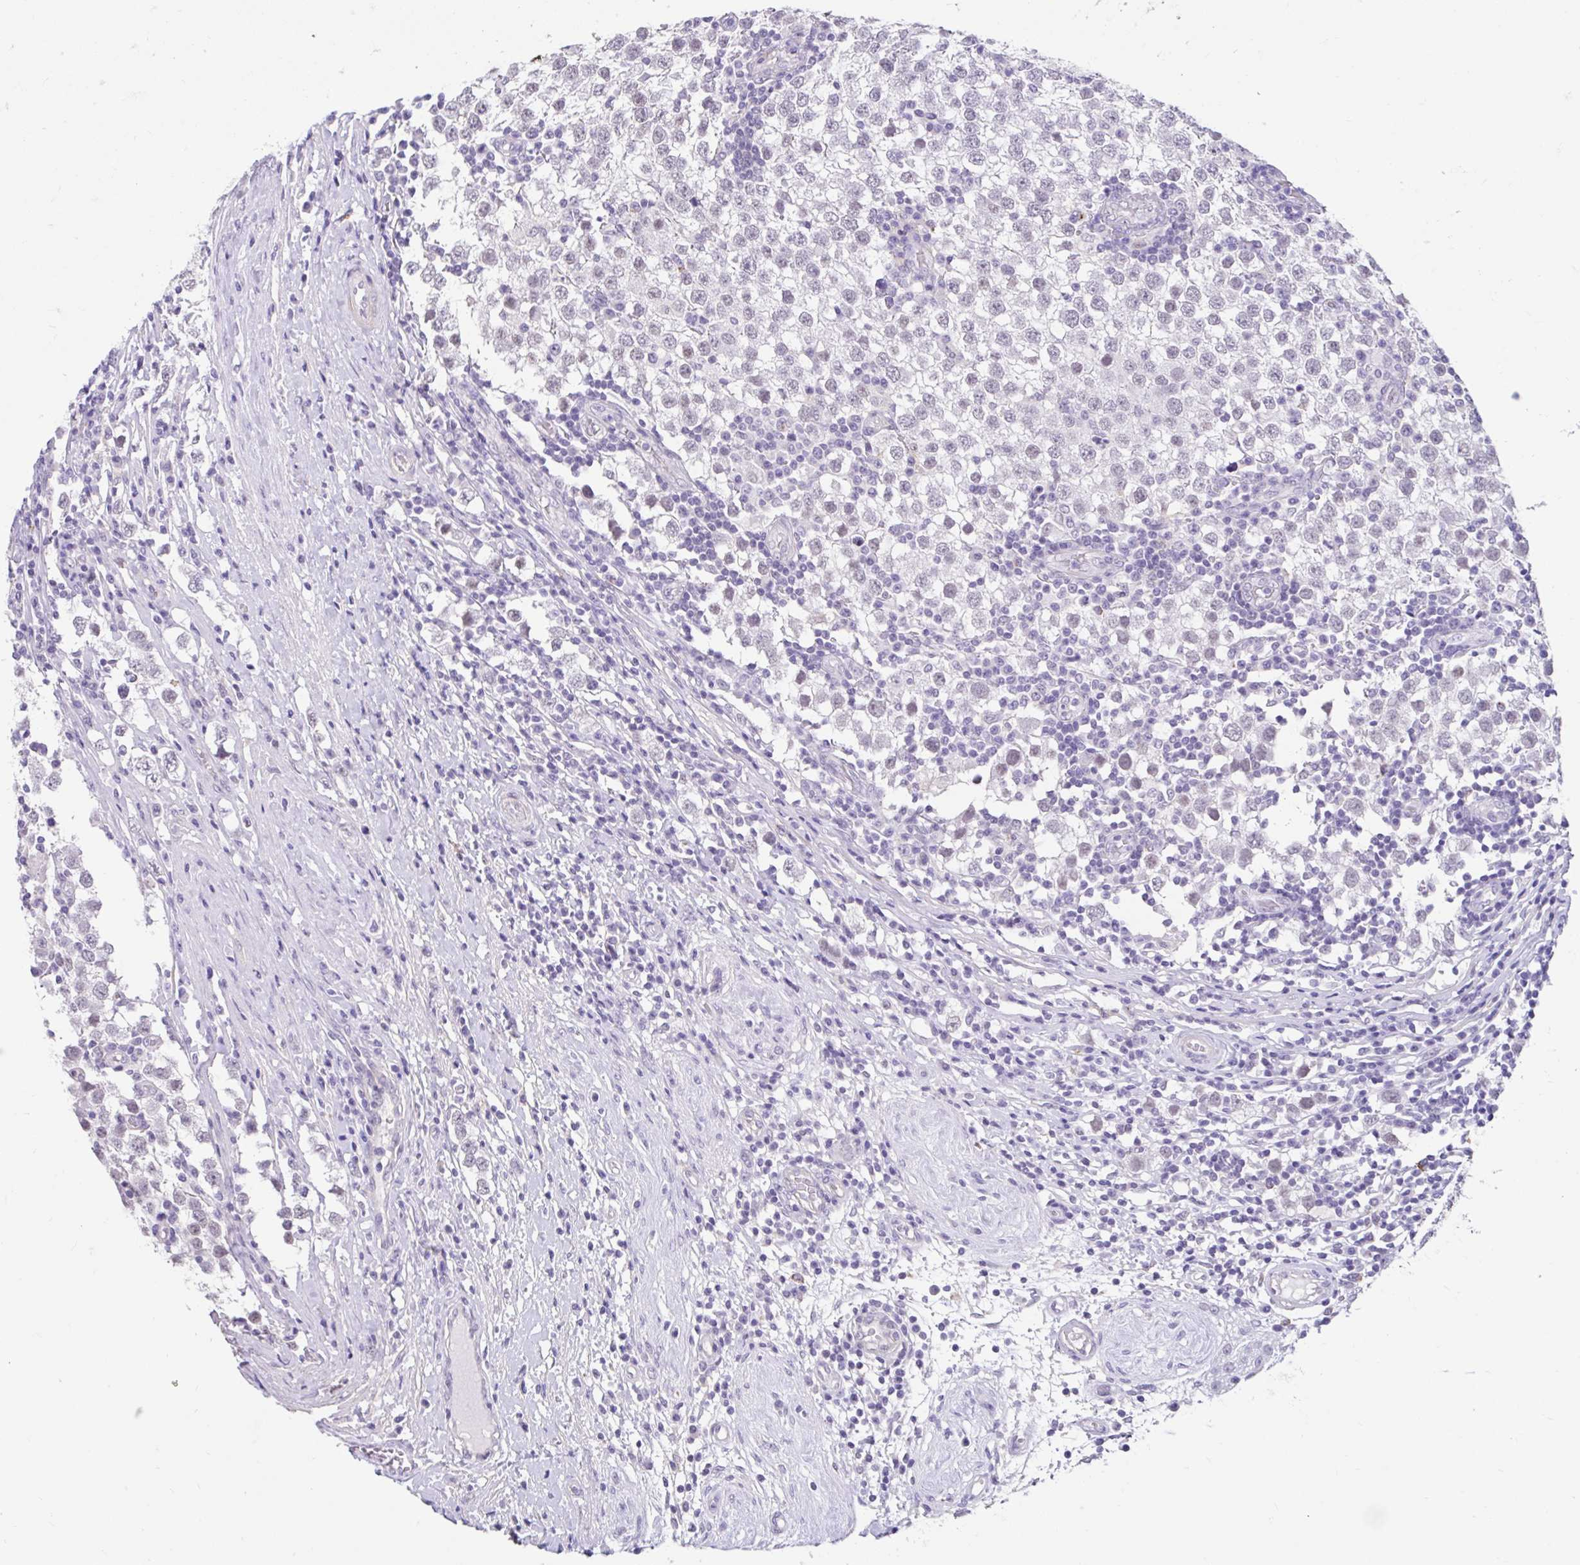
{"staining": {"intensity": "weak", "quantity": "<25%", "location": "nuclear"}, "tissue": "testis cancer", "cell_type": "Tumor cells", "image_type": "cancer", "snomed": [{"axis": "morphology", "description": "Seminoma, NOS"}, {"axis": "topography", "description": "Testis"}], "caption": "The photomicrograph demonstrates no significant positivity in tumor cells of testis cancer (seminoma).", "gene": "DCAF17", "patient": {"sex": "male", "age": 34}}